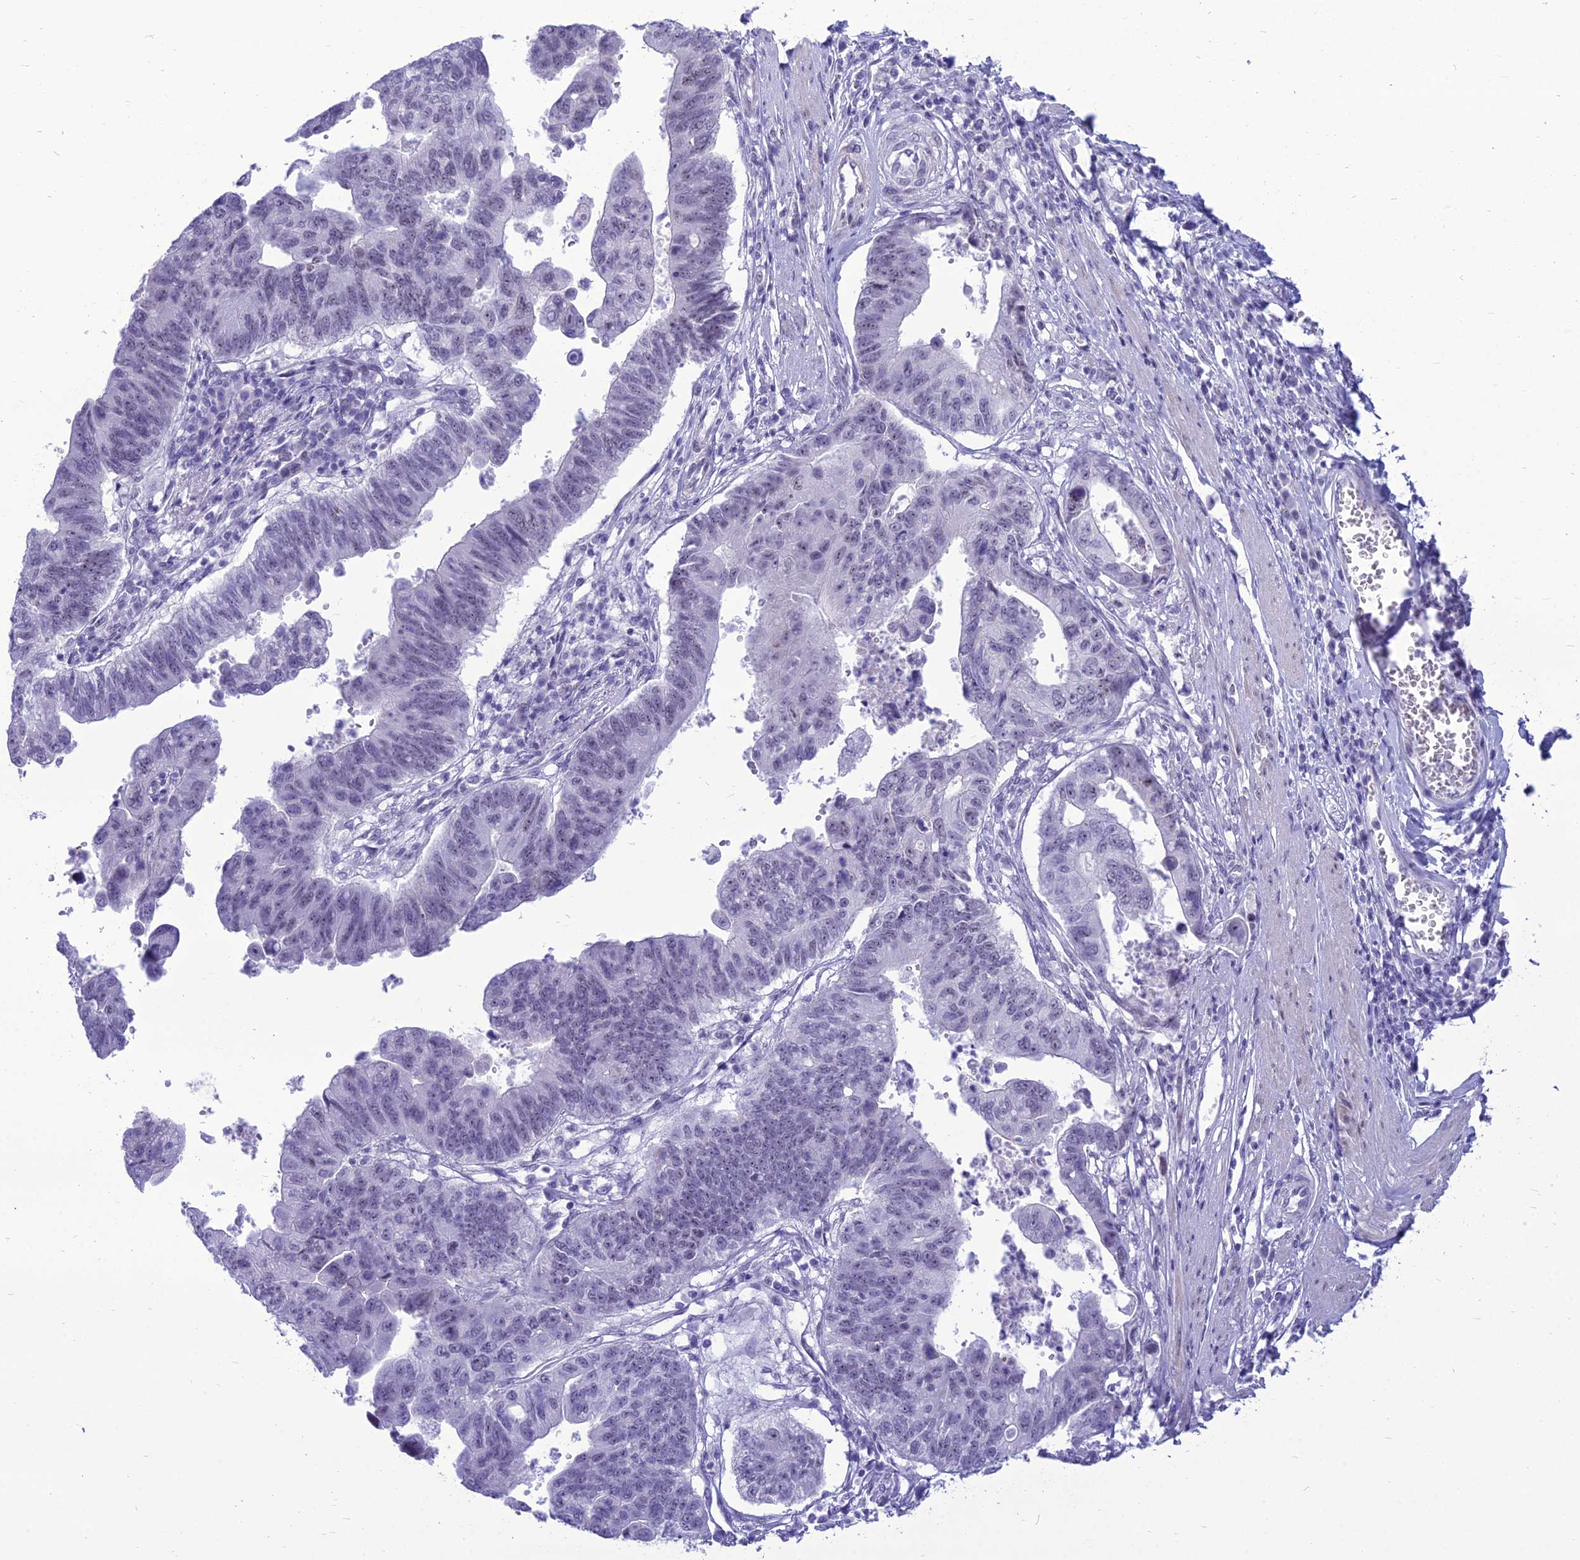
{"staining": {"intensity": "negative", "quantity": "none", "location": "none"}, "tissue": "stomach cancer", "cell_type": "Tumor cells", "image_type": "cancer", "snomed": [{"axis": "morphology", "description": "Adenocarcinoma, NOS"}, {"axis": "topography", "description": "Stomach"}], "caption": "This is an IHC micrograph of human stomach cancer (adenocarcinoma). There is no staining in tumor cells.", "gene": "DHX40", "patient": {"sex": "male", "age": 59}}